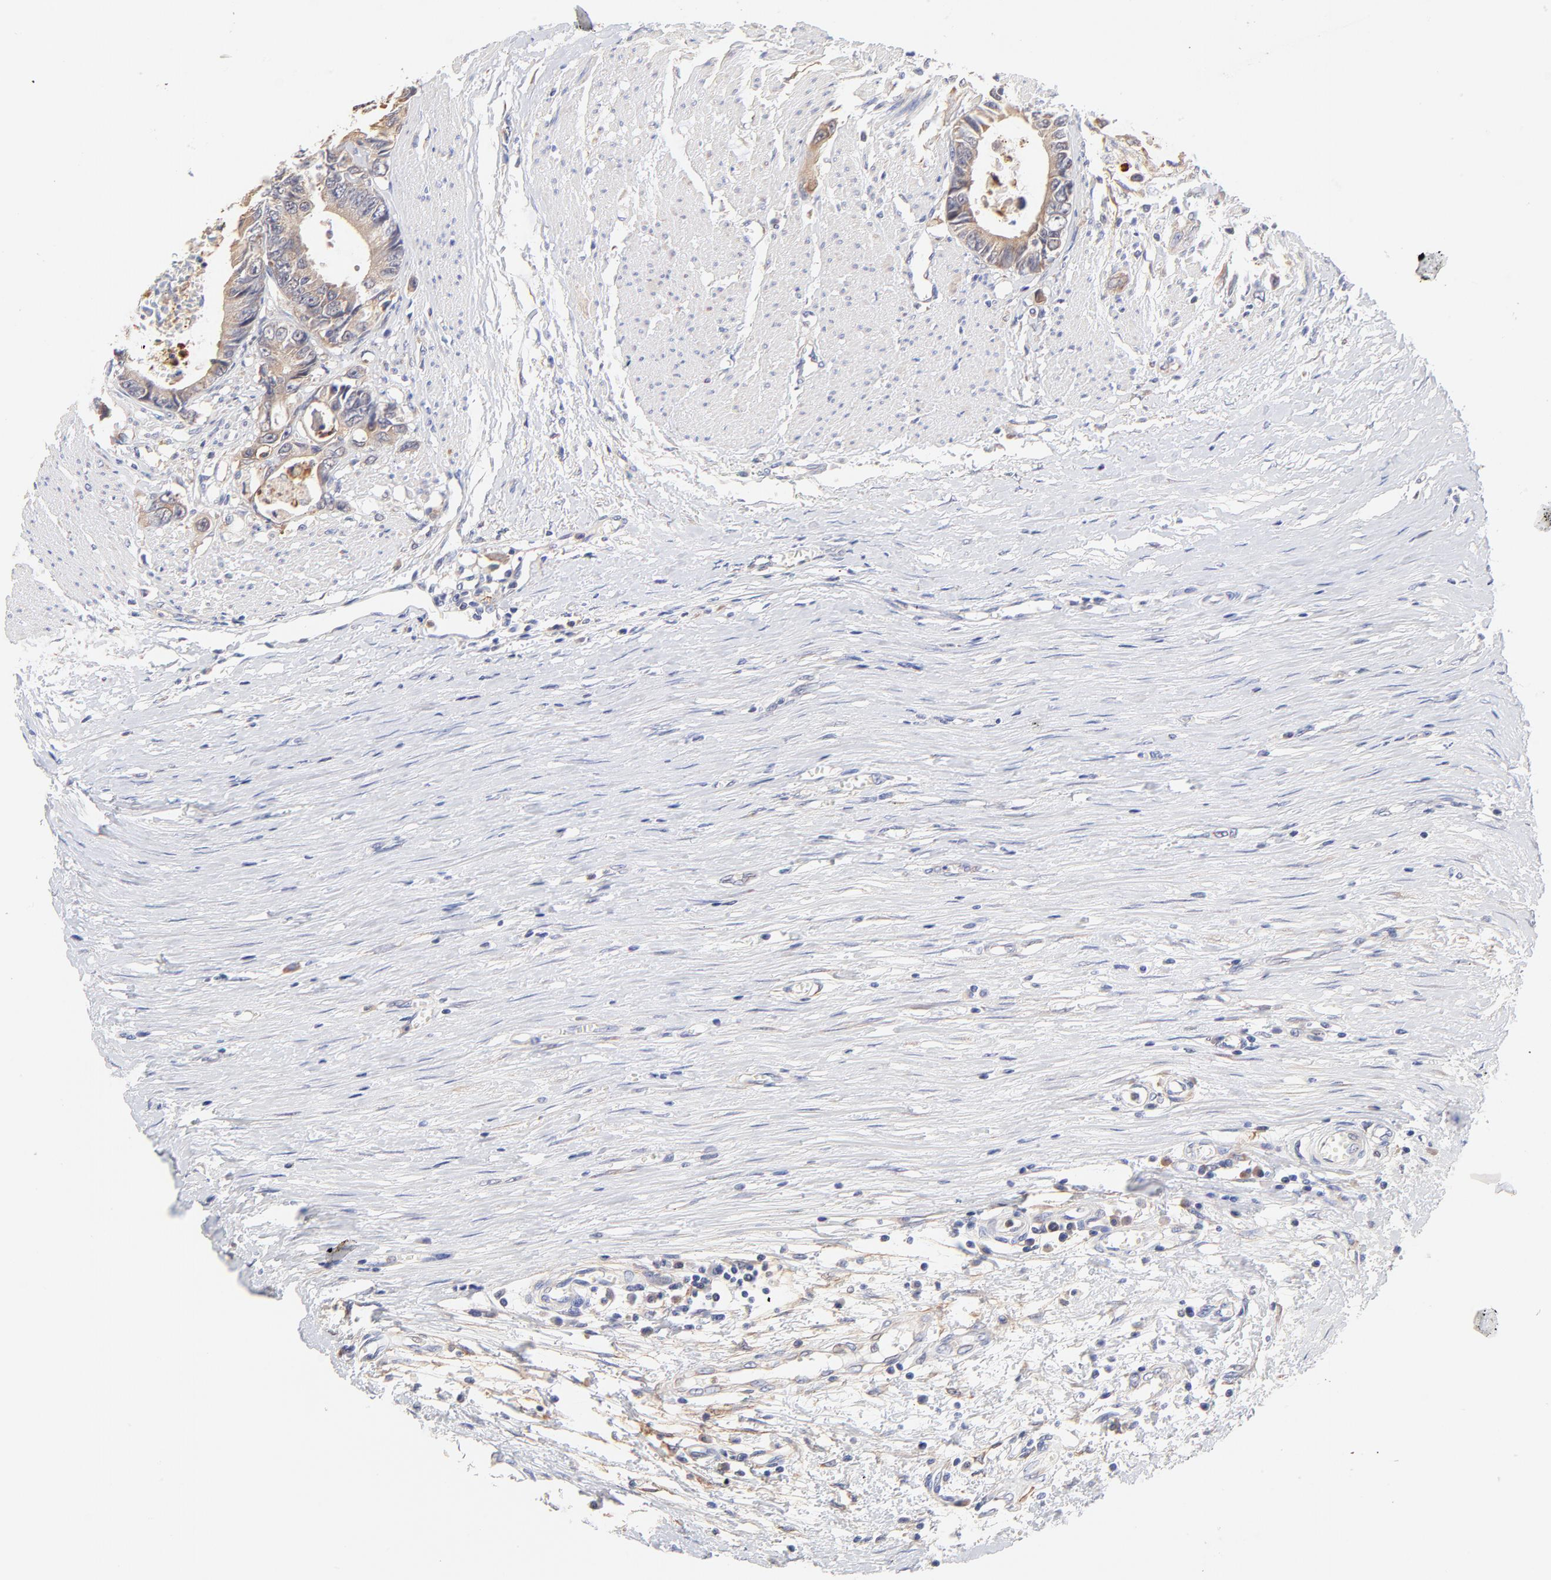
{"staining": {"intensity": "moderate", "quantity": ">75%", "location": "cytoplasmic/membranous"}, "tissue": "colorectal cancer", "cell_type": "Tumor cells", "image_type": "cancer", "snomed": [{"axis": "morphology", "description": "Adenocarcinoma, NOS"}, {"axis": "topography", "description": "Rectum"}], "caption": "Protein expression analysis of human colorectal cancer (adenocarcinoma) reveals moderate cytoplasmic/membranous positivity in about >75% of tumor cells. (IHC, brightfield microscopy, high magnification).", "gene": "PTK7", "patient": {"sex": "female", "age": 98}}